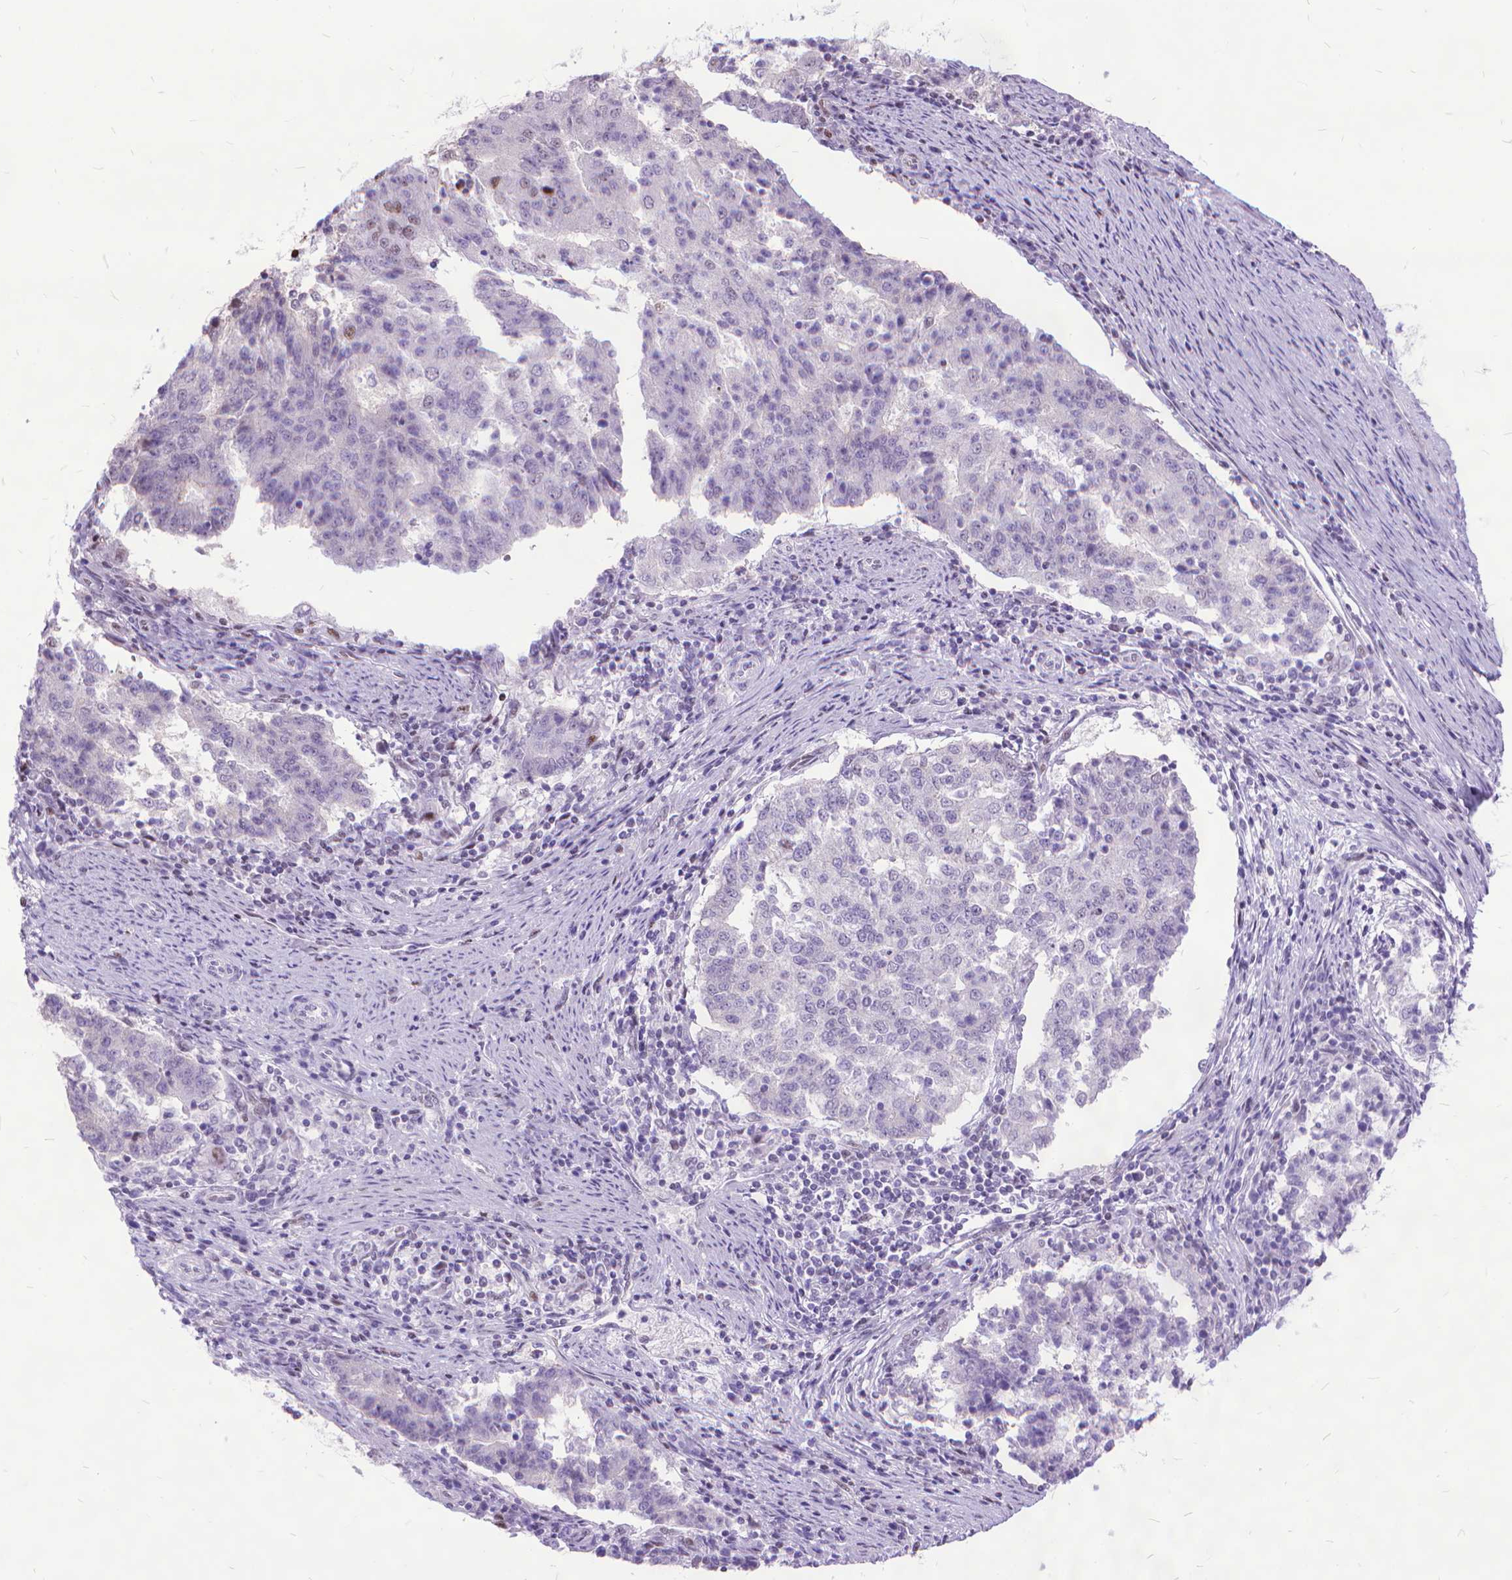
{"staining": {"intensity": "negative", "quantity": "none", "location": "none"}, "tissue": "endometrial cancer", "cell_type": "Tumor cells", "image_type": "cancer", "snomed": [{"axis": "morphology", "description": "Adenocarcinoma, NOS"}, {"axis": "topography", "description": "Endometrium"}], "caption": "There is no significant expression in tumor cells of endometrial cancer (adenocarcinoma). (DAB IHC with hematoxylin counter stain).", "gene": "POLE4", "patient": {"sex": "female", "age": 82}}